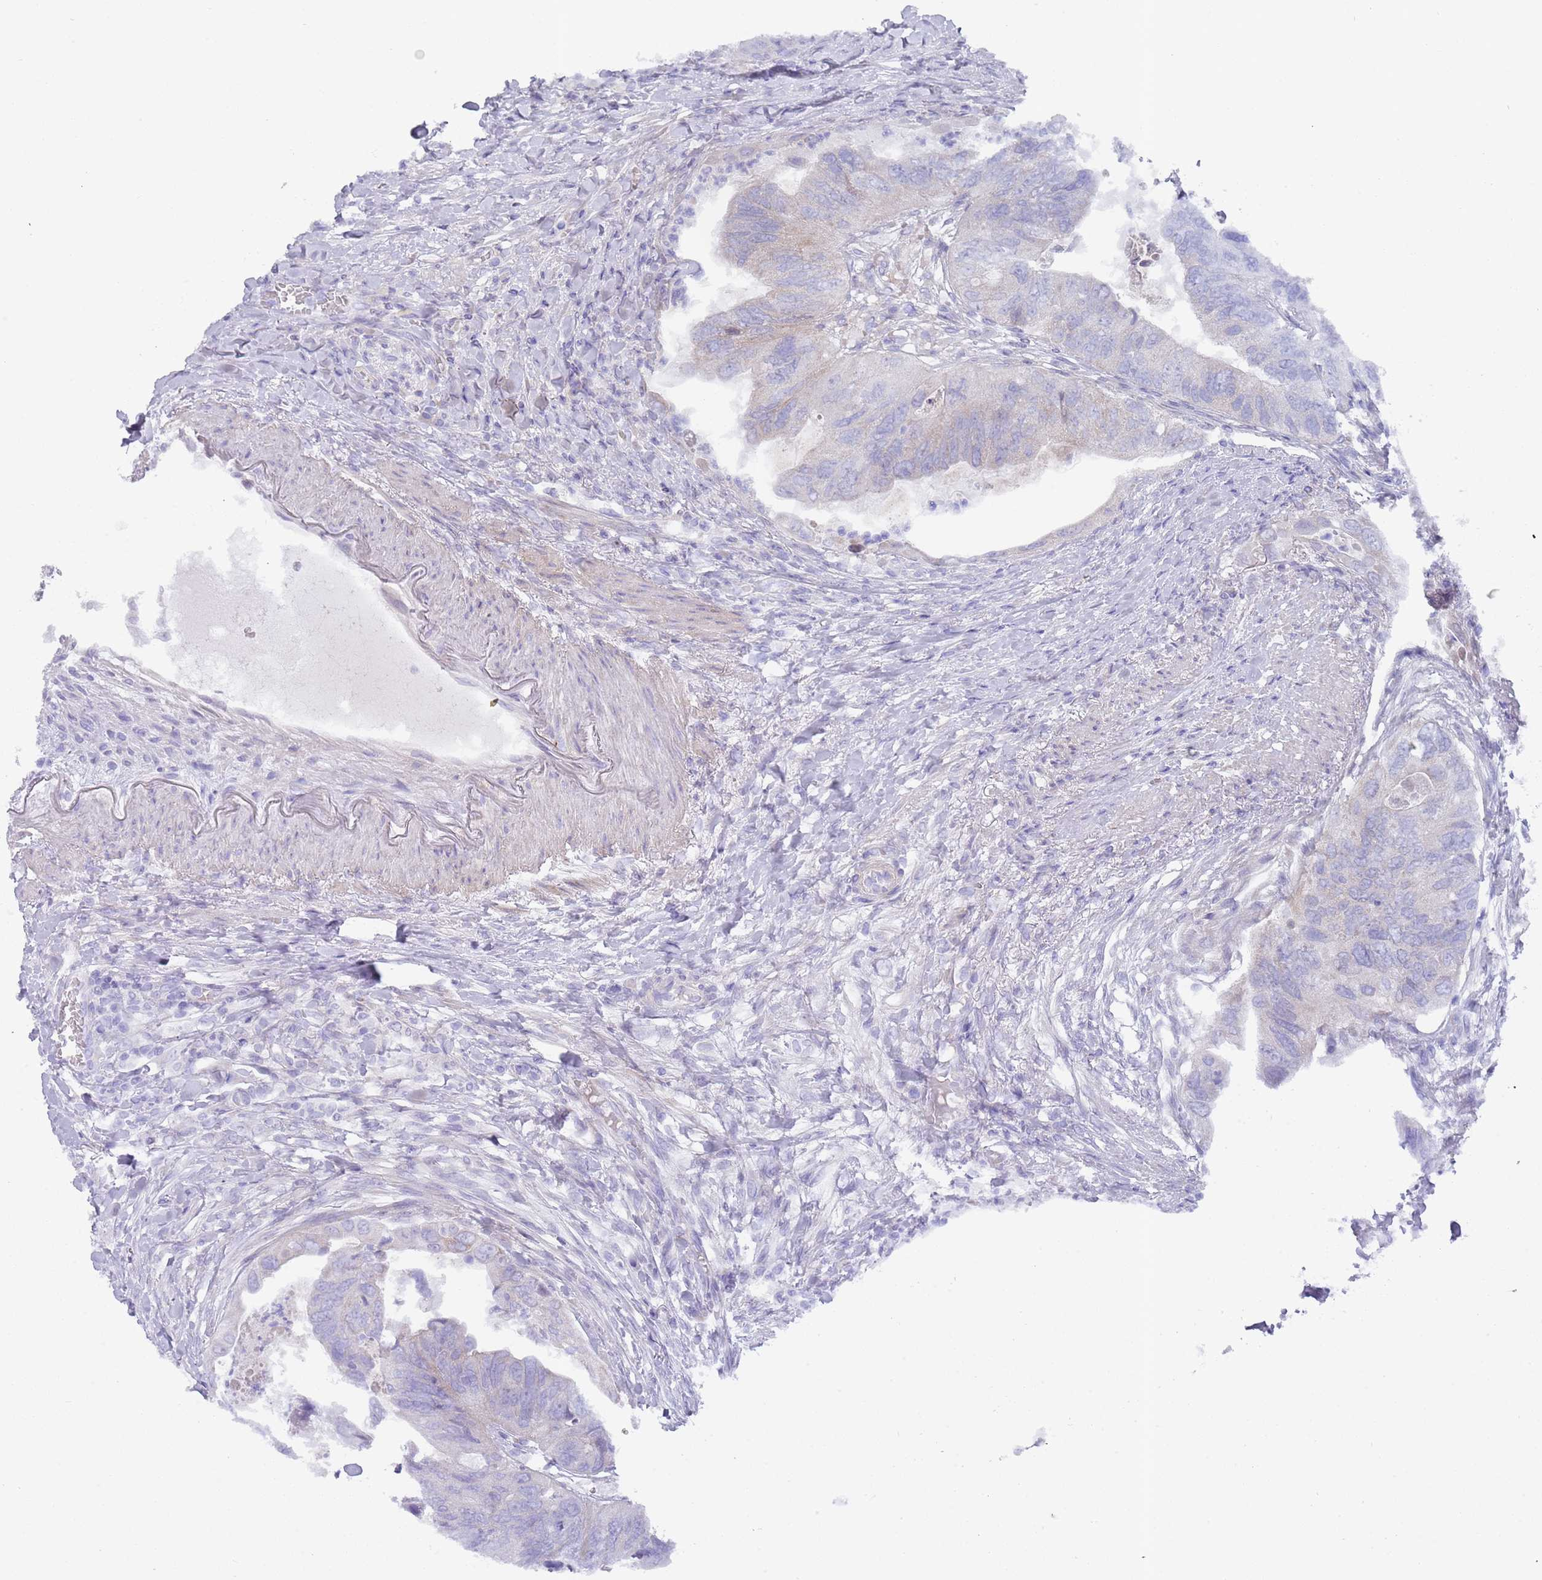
{"staining": {"intensity": "negative", "quantity": "none", "location": "none"}, "tissue": "colorectal cancer", "cell_type": "Tumor cells", "image_type": "cancer", "snomed": [{"axis": "morphology", "description": "Adenocarcinoma, NOS"}, {"axis": "topography", "description": "Rectum"}], "caption": "IHC micrograph of human colorectal cancer stained for a protein (brown), which shows no staining in tumor cells.", "gene": "PRAC1", "patient": {"sex": "male", "age": 63}}